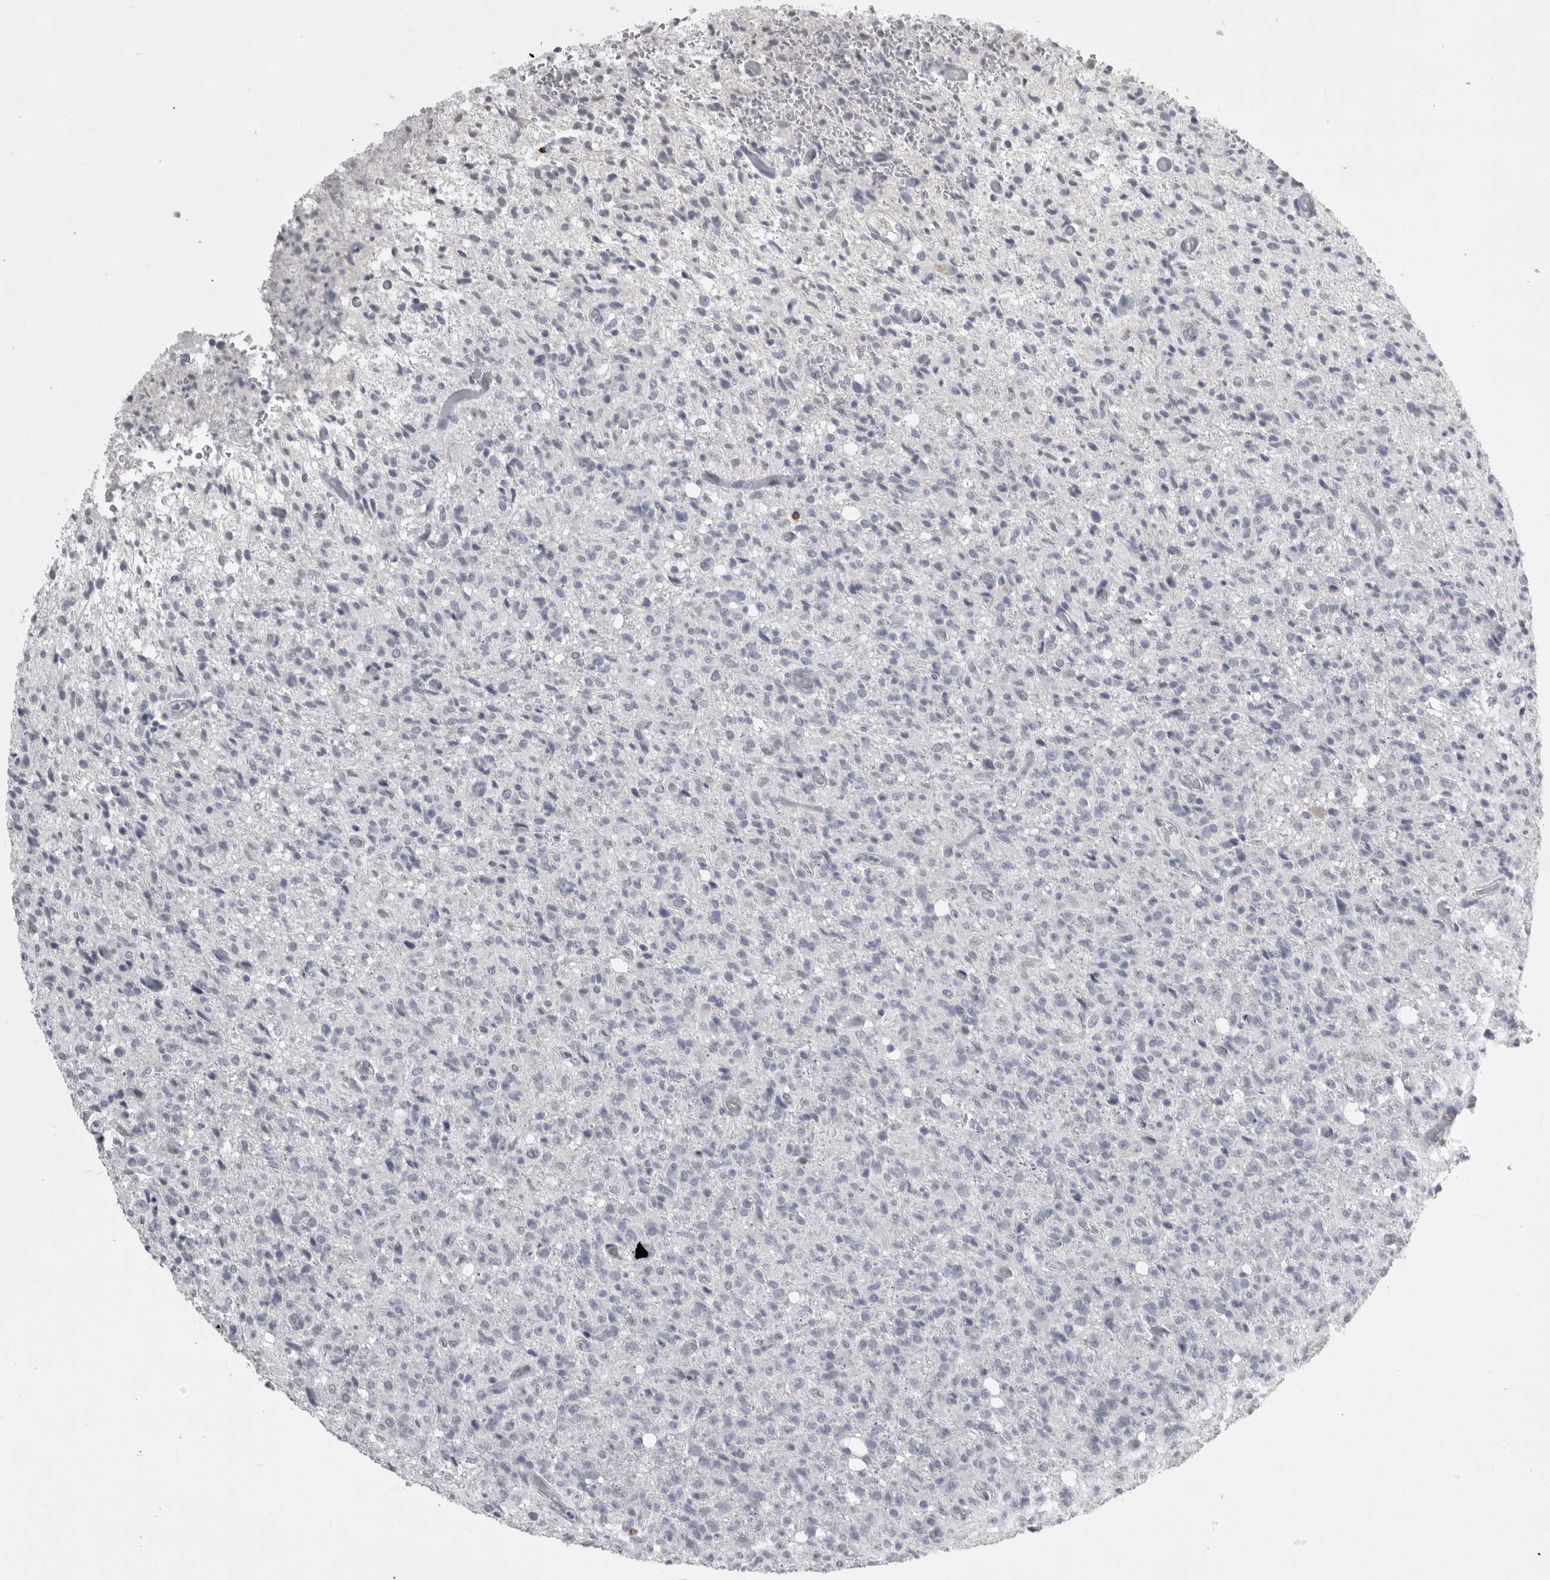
{"staining": {"intensity": "negative", "quantity": "none", "location": "none"}, "tissue": "glioma", "cell_type": "Tumor cells", "image_type": "cancer", "snomed": [{"axis": "morphology", "description": "Glioma, malignant, High grade"}, {"axis": "topography", "description": "Brain"}], "caption": "DAB immunohistochemical staining of human high-grade glioma (malignant) reveals no significant staining in tumor cells. (DAB immunohistochemistry, high magnification).", "gene": "GNLY", "patient": {"sex": "female", "age": 57}}